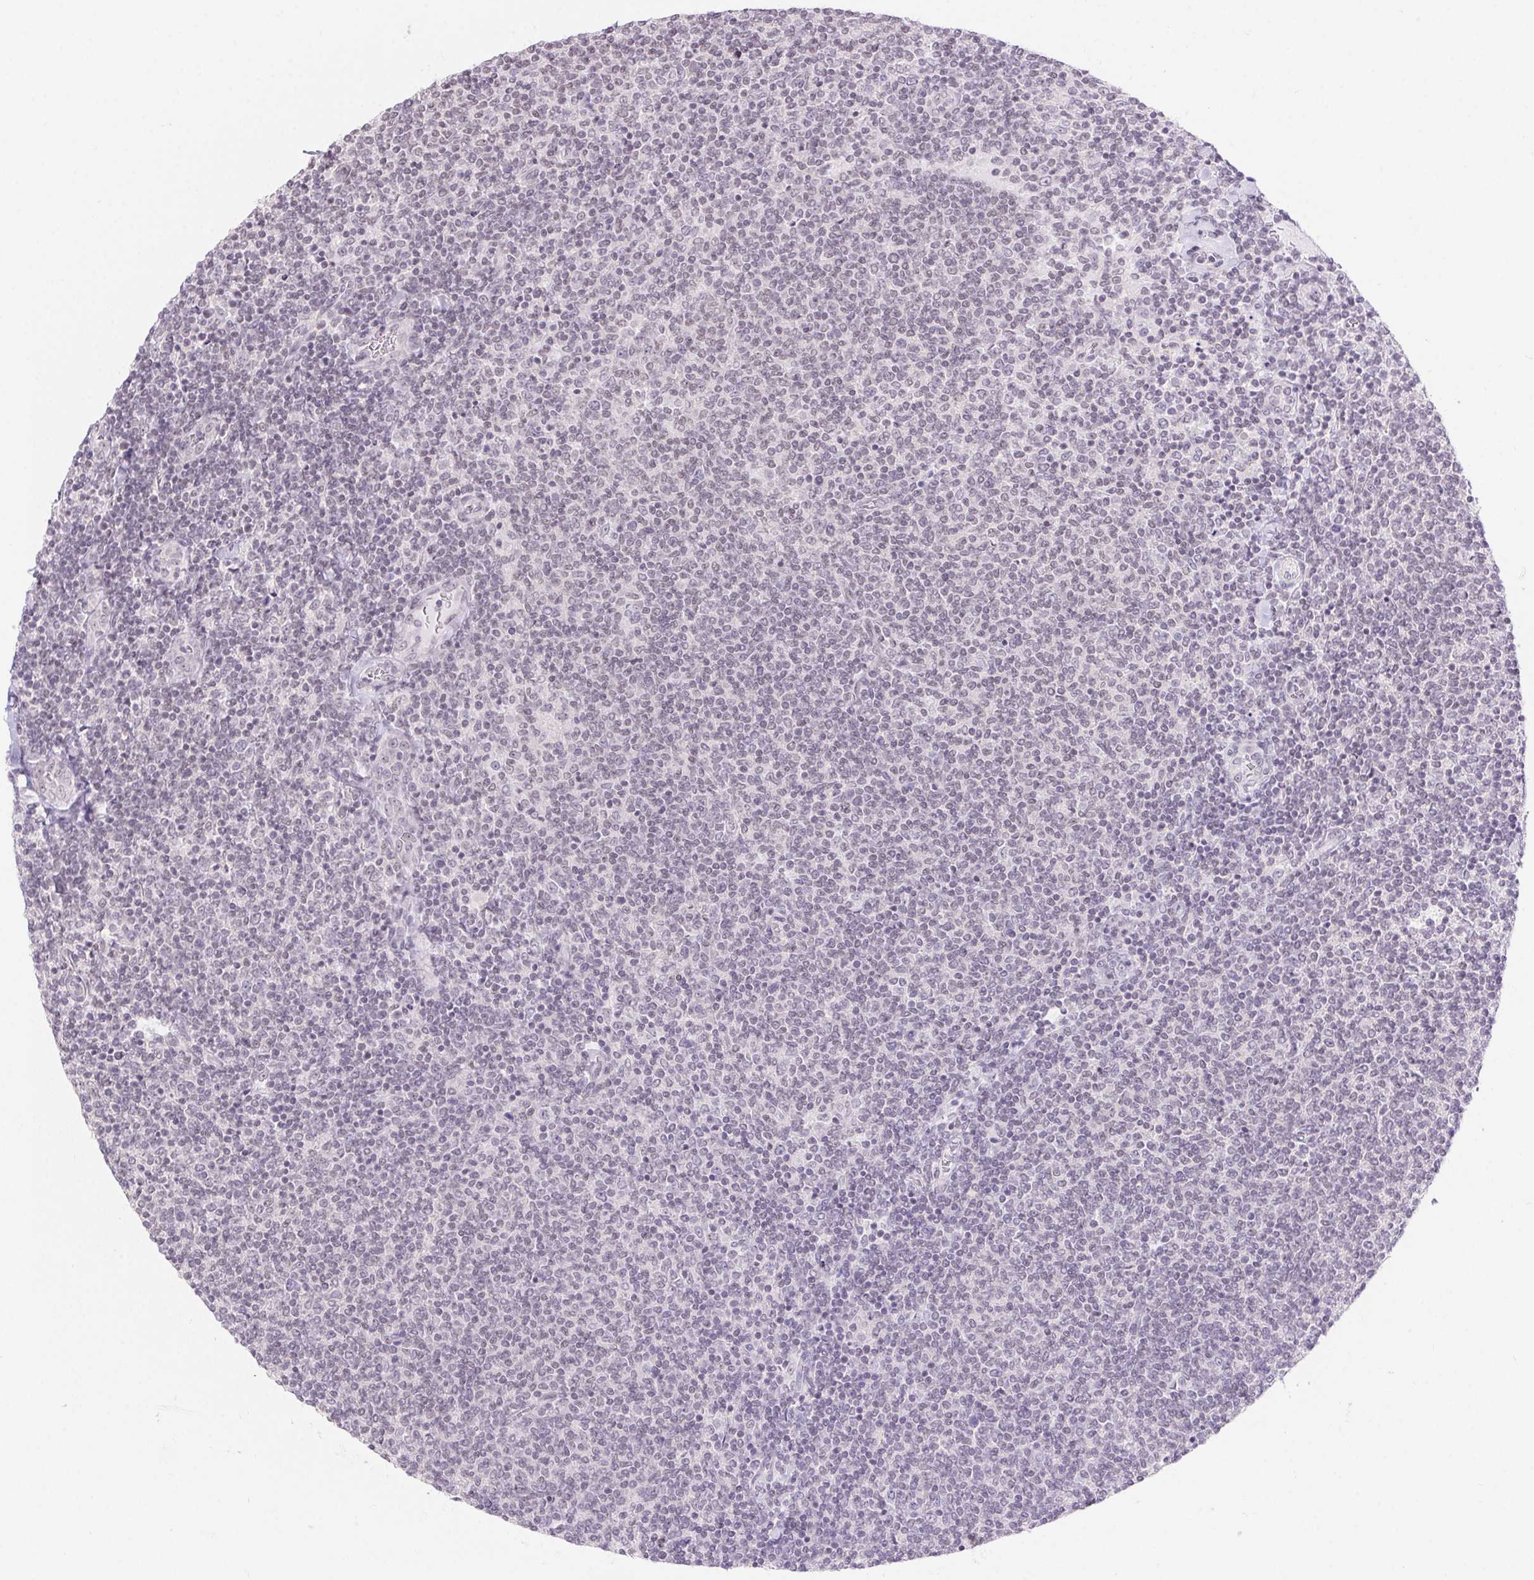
{"staining": {"intensity": "negative", "quantity": "none", "location": "none"}, "tissue": "lymphoma", "cell_type": "Tumor cells", "image_type": "cancer", "snomed": [{"axis": "morphology", "description": "Malignant lymphoma, non-Hodgkin's type, Low grade"}, {"axis": "topography", "description": "Lymph node"}], "caption": "The image displays no significant staining in tumor cells of low-grade malignant lymphoma, non-Hodgkin's type. The staining is performed using DAB (3,3'-diaminobenzidine) brown chromogen with nuclei counter-stained in using hematoxylin.", "gene": "DDX17", "patient": {"sex": "male", "age": 52}}